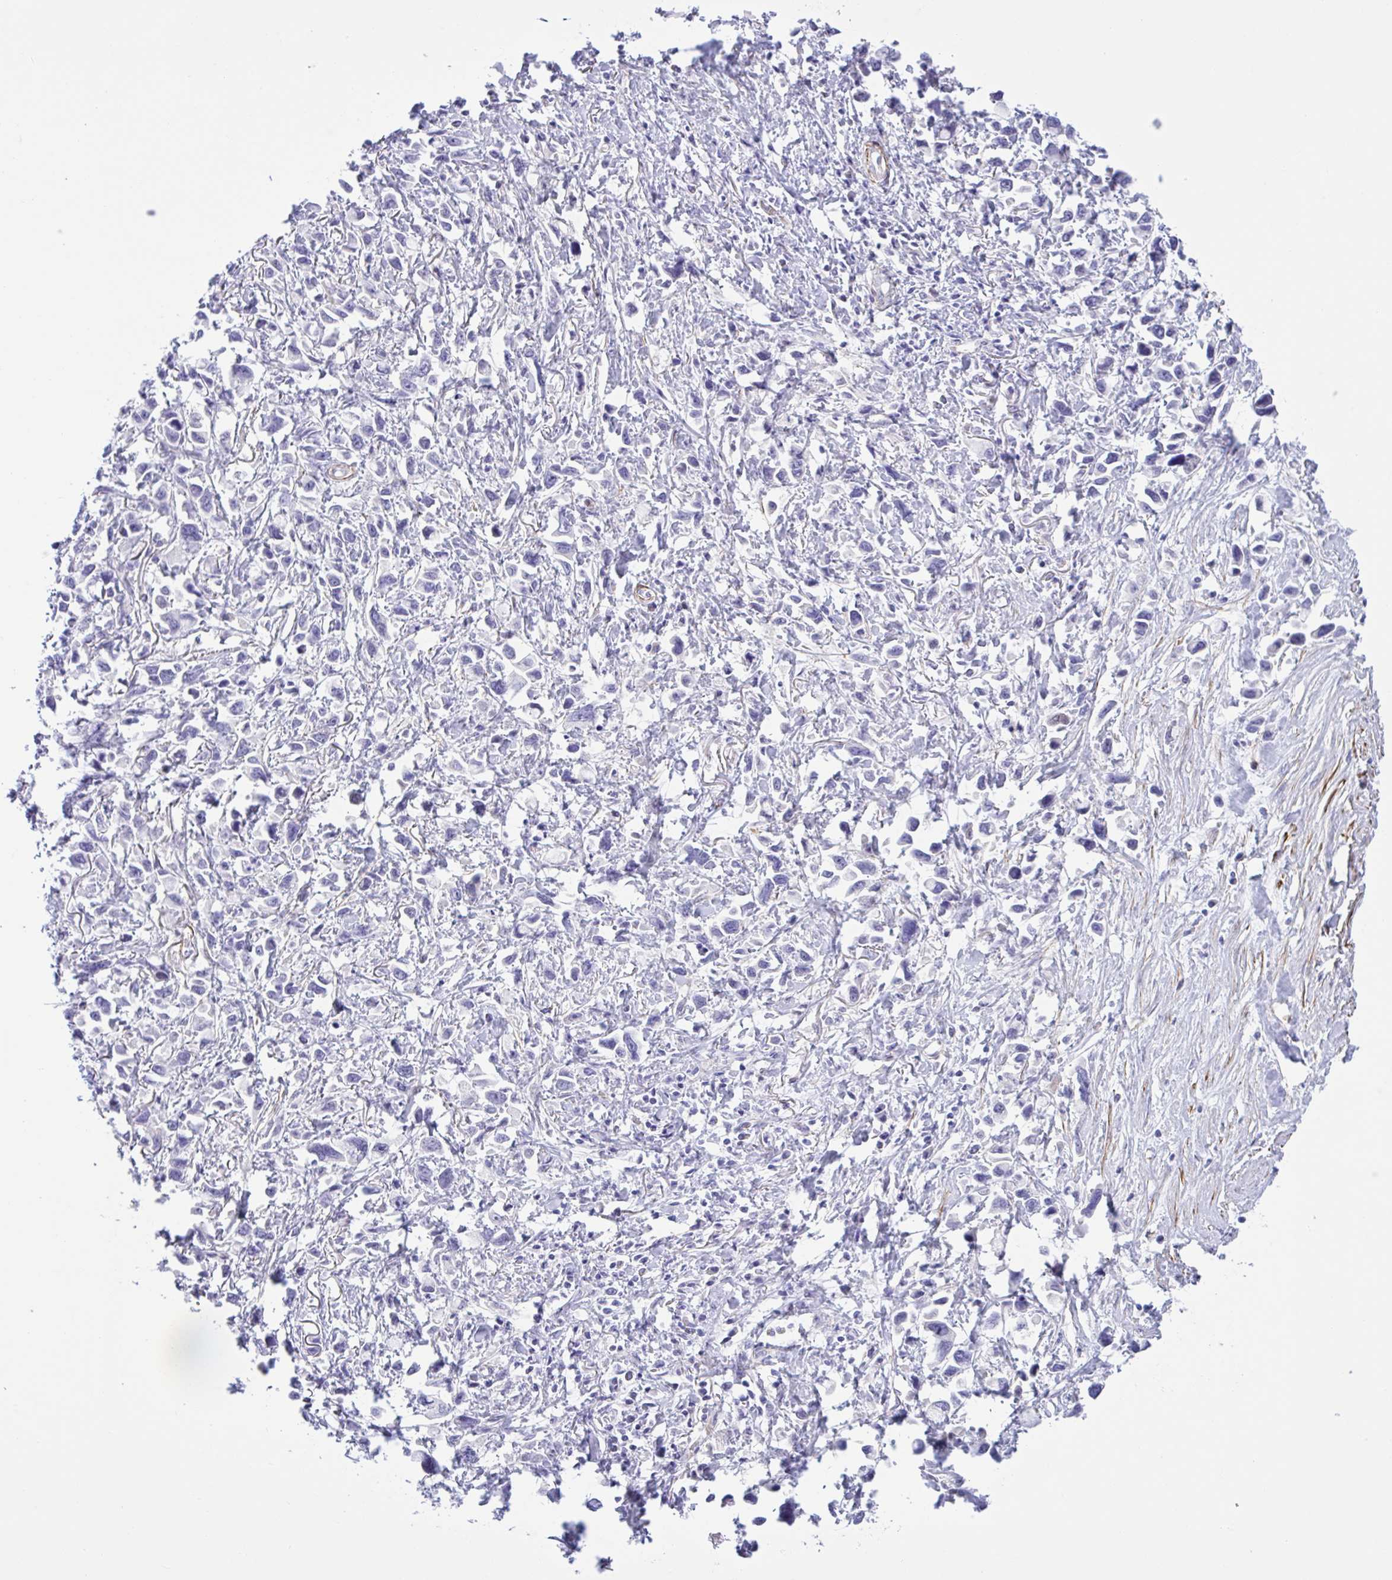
{"staining": {"intensity": "negative", "quantity": "none", "location": "none"}, "tissue": "stomach cancer", "cell_type": "Tumor cells", "image_type": "cancer", "snomed": [{"axis": "morphology", "description": "Adenocarcinoma, NOS"}, {"axis": "topography", "description": "Stomach"}], "caption": "Stomach adenocarcinoma stained for a protein using immunohistochemistry shows no positivity tumor cells.", "gene": "AHCYL2", "patient": {"sex": "female", "age": 81}}